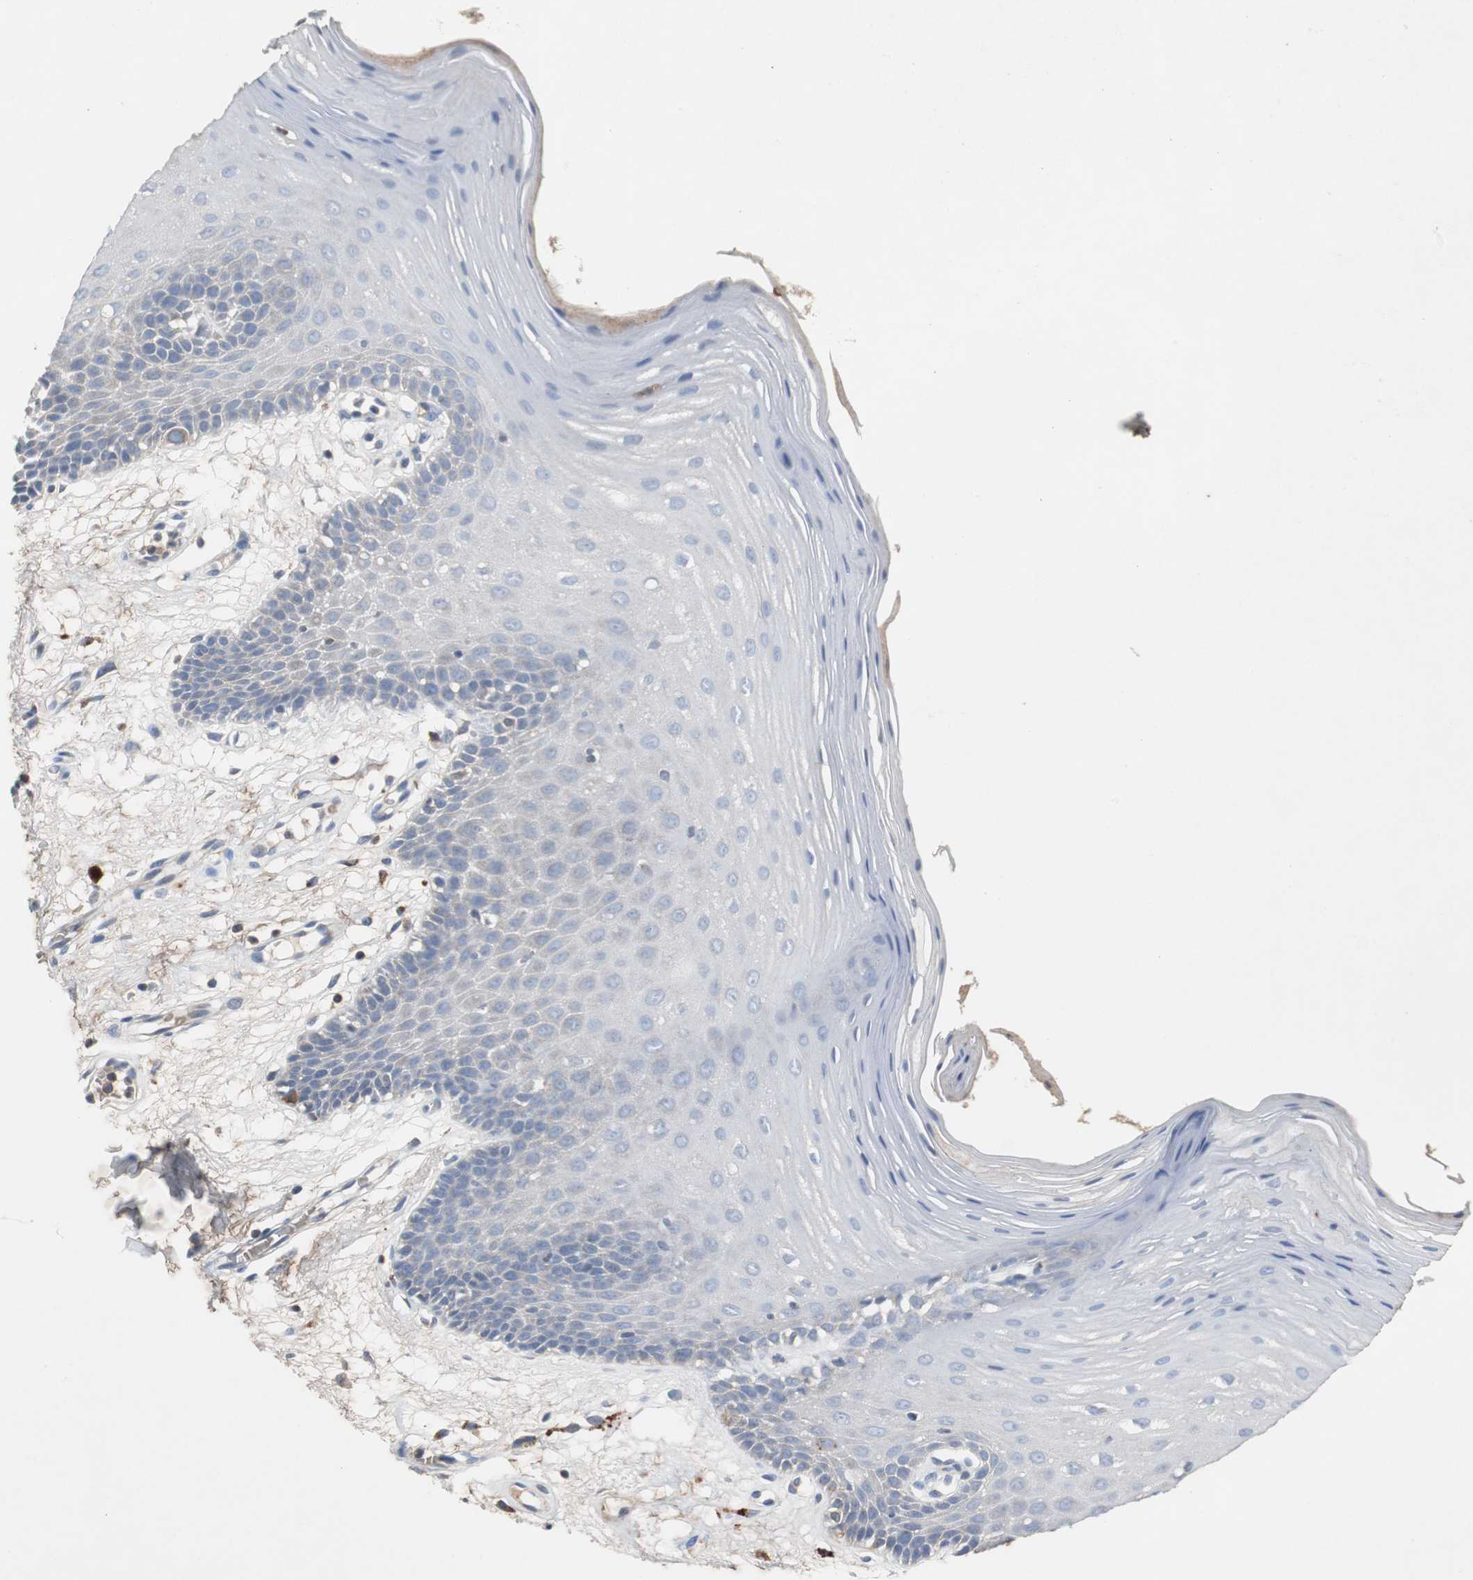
{"staining": {"intensity": "negative", "quantity": "none", "location": "none"}, "tissue": "oral mucosa", "cell_type": "Squamous epithelial cells", "image_type": "normal", "snomed": [{"axis": "morphology", "description": "Normal tissue, NOS"}, {"axis": "morphology", "description": "Squamous cell carcinoma, NOS"}, {"axis": "topography", "description": "Skeletal muscle"}, {"axis": "topography", "description": "Oral tissue"}, {"axis": "topography", "description": "Head-Neck"}], "caption": "Immunohistochemistry micrograph of unremarkable oral mucosa: oral mucosa stained with DAB (3,3'-diaminobenzidine) shows no significant protein staining in squamous epithelial cells.", "gene": "CALB2", "patient": {"sex": "male", "age": 71}}